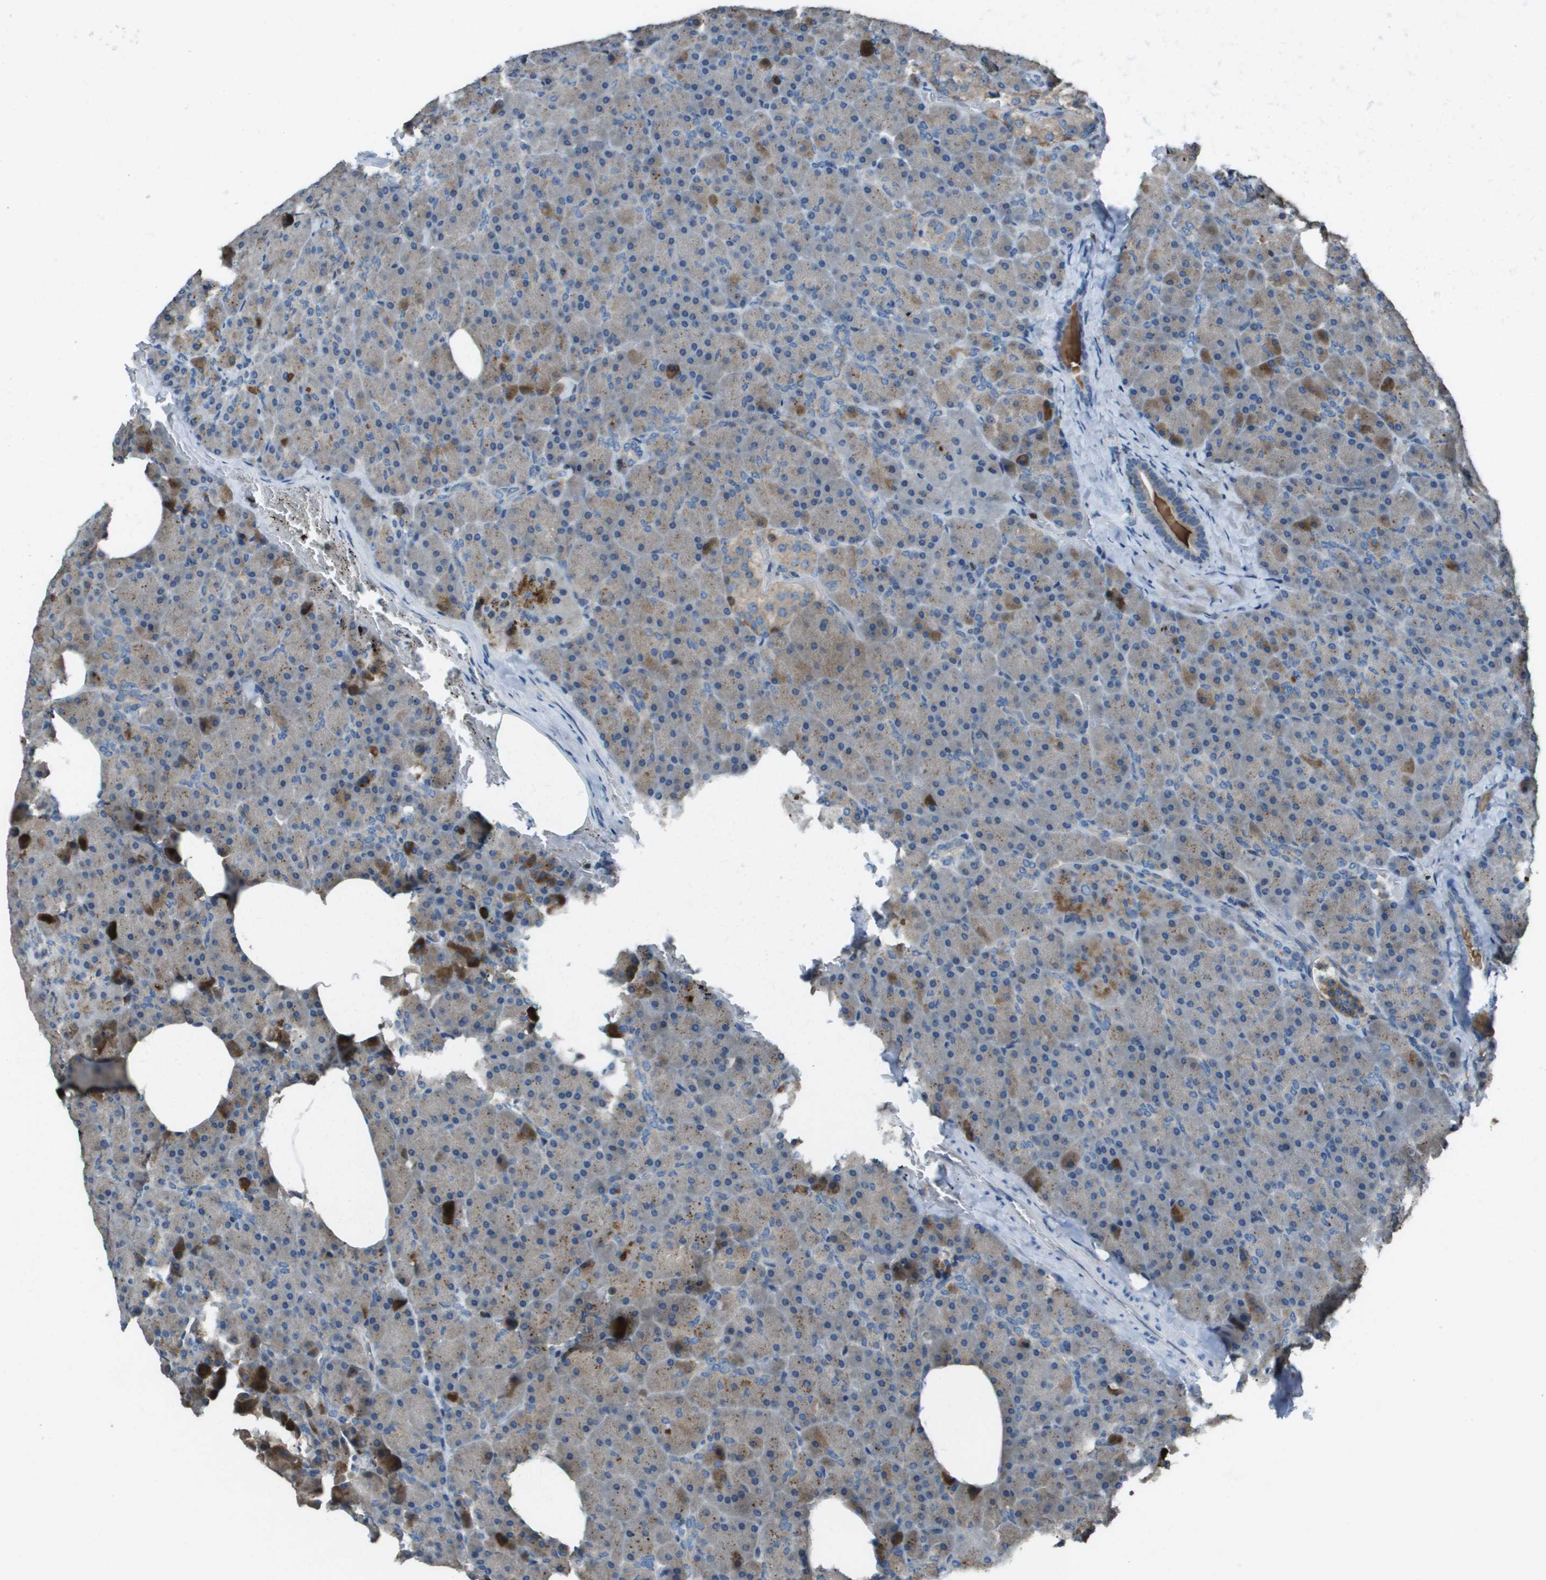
{"staining": {"intensity": "moderate", "quantity": "<25%", "location": "cytoplasmic/membranous"}, "tissue": "pancreas", "cell_type": "Exocrine glandular cells", "image_type": "normal", "snomed": [{"axis": "morphology", "description": "Normal tissue, NOS"}, {"axis": "topography", "description": "Pancreas"}], "caption": "Approximately <25% of exocrine glandular cells in unremarkable pancreas display moderate cytoplasmic/membranous protein expression as visualized by brown immunohistochemical staining.", "gene": "CAMK4", "patient": {"sex": "female", "age": 35}}